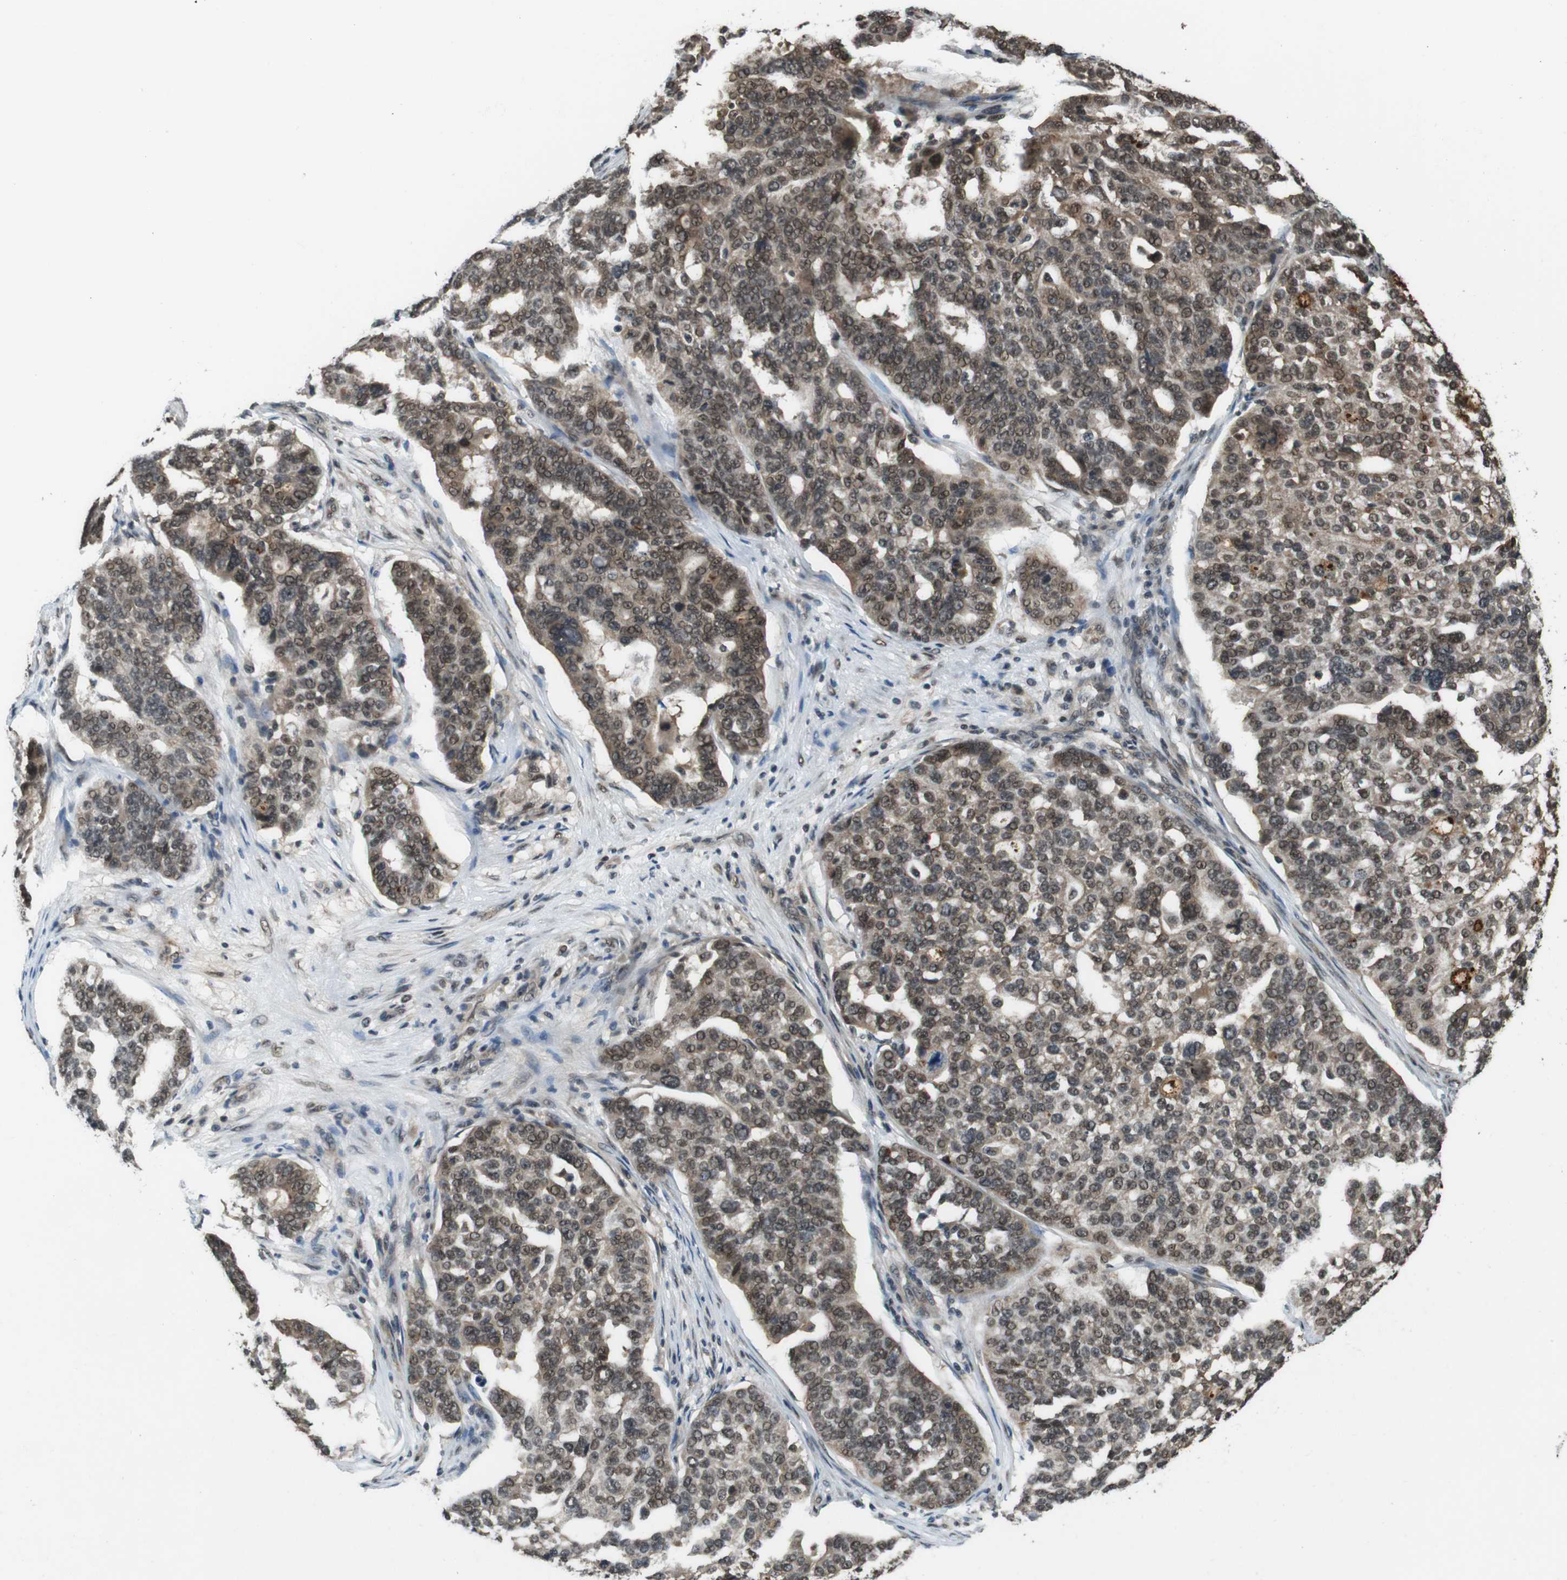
{"staining": {"intensity": "moderate", "quantity": ">75%", "location": "cytoplasmic/membranous,nuclear"}, "tissue": "ovarian cancer", "cell_type": "Tumor cells", "image_type": "cancer", "snomed": [{"axis": "morphology", "description": "Cystadenocarcinoma, serous, NOS"}, {"axis": "topography", "description": "Ovary"}], "caption": "The histopathology image shows a brown stain indicating the presence of a protein in the cytoplasmic/membranous and nuclear of tumor cells in ovarian cancer (serous cystadenocarcinoma).", "gene": "NR4A2", "patient": {"sex": "female", "age": 59}}